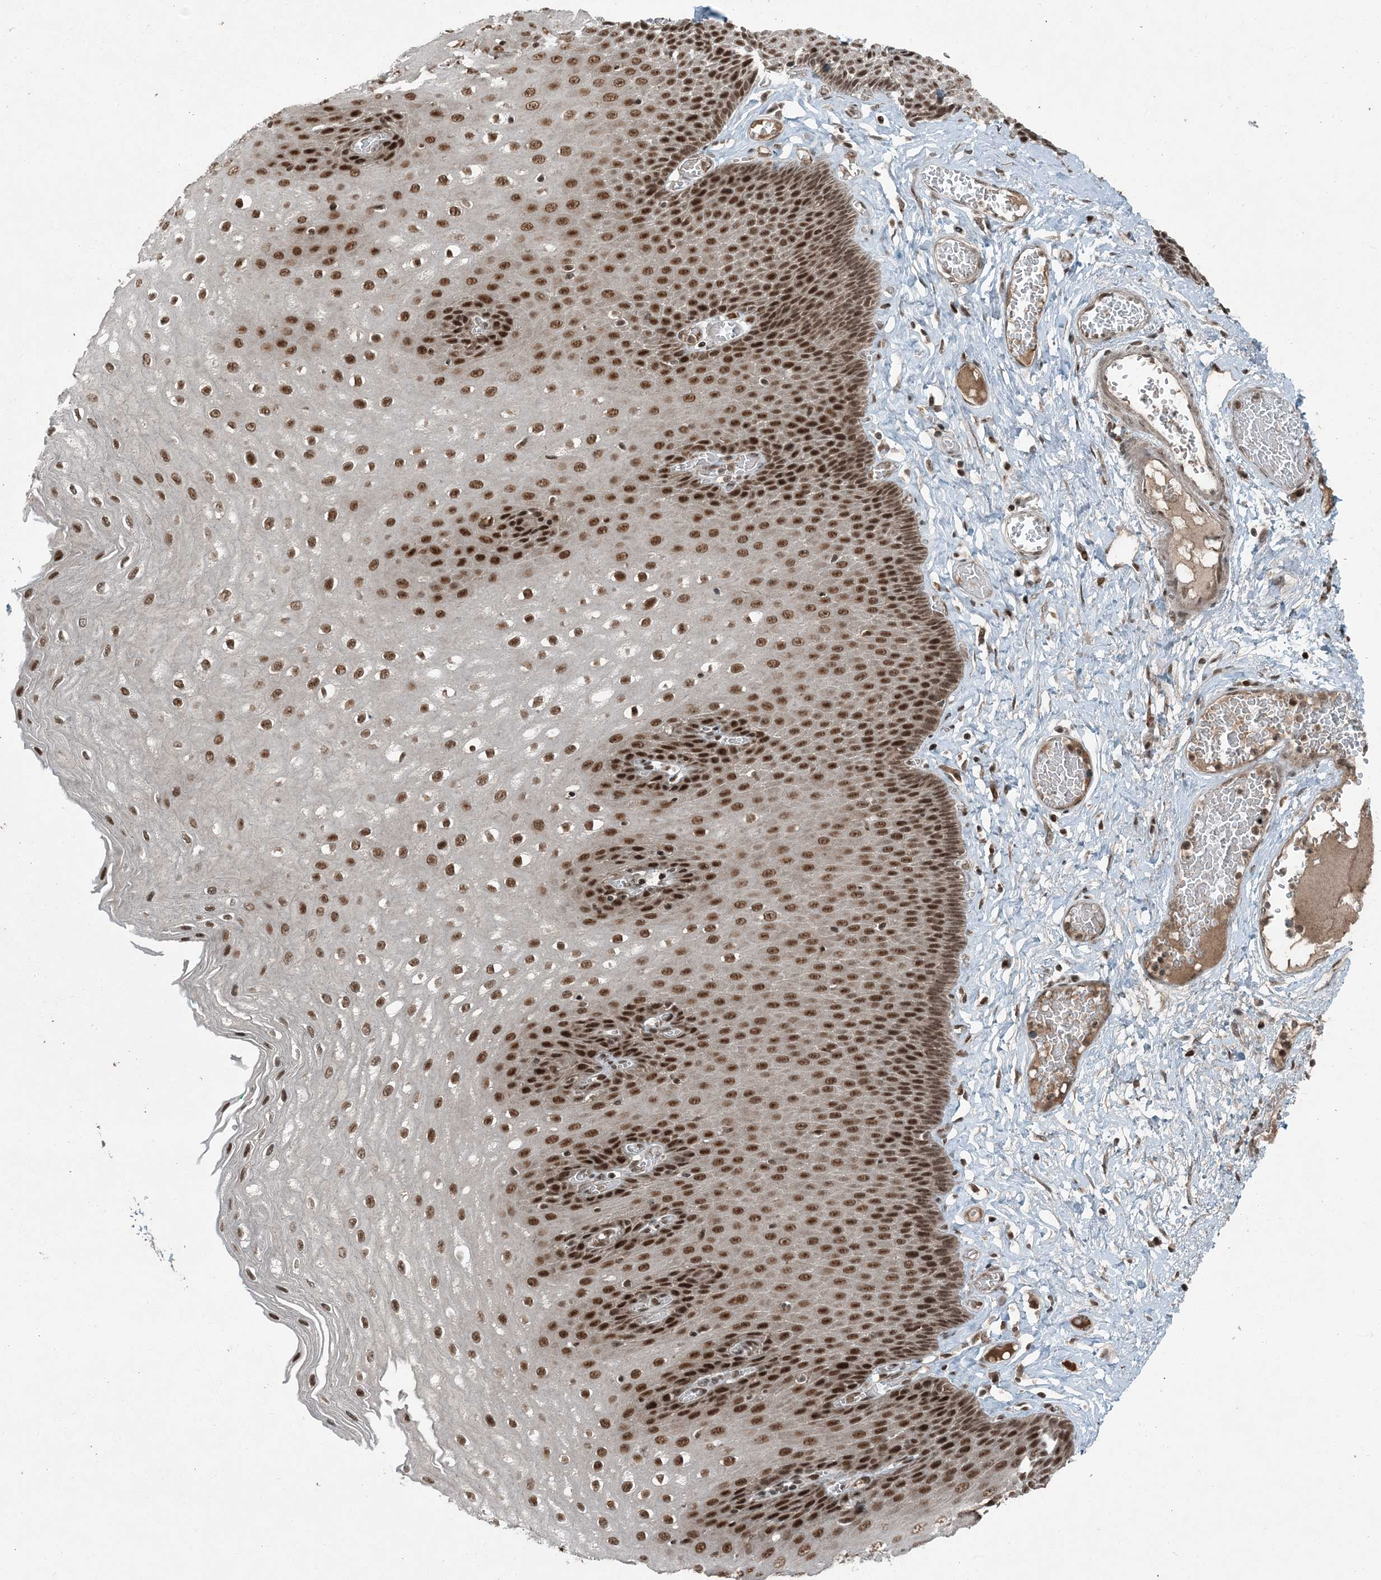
{"staining": {"intensity": "strong", "quantity": ">75%", "location": "nuclear"}, "tissue": "esophagus", "cell_type": "Squamous epithelial cells", "image_type": "normal", "snomed": [{"axis": "morphology", "description": "Normal tissue, NOS"}, {"axis": "topography", "description": "Esophagus"}], "caption": "Immunohistochemical staining of normal esophagus reveals high levels of strong nuclear positivity in about >75% of squamous epithelial cells. (IHC, brightfield microscopy, high magnification).", "gene": "TRAPPC12", "patient": {"sex": "male", "age": 60}}